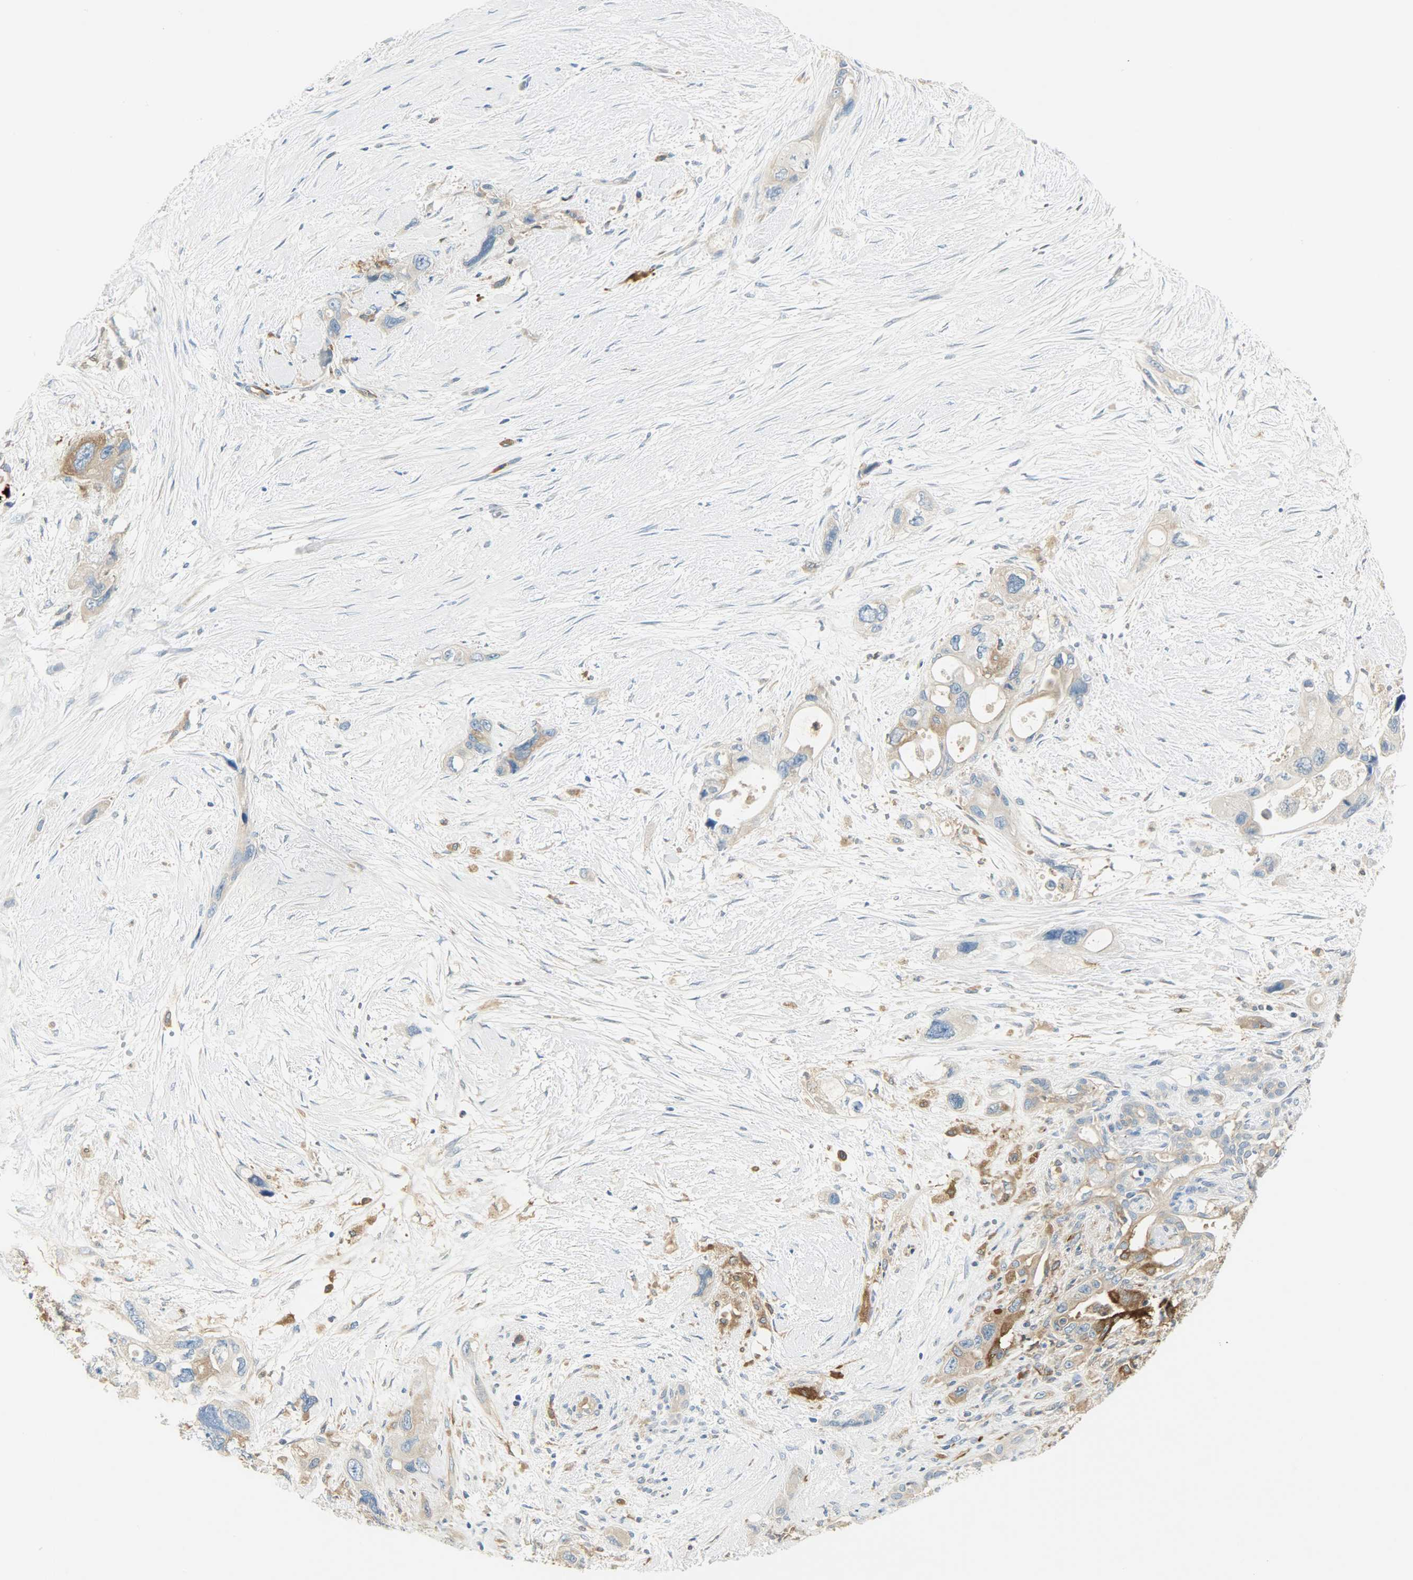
{"staining": {"intensity": "moderate", "quantity": ">75%", "location": "cytoplasmic/membranous"}, "tissue": "pancreatic cancer", "cell_type": "Tumor cells", "image_type": "cancer", "snomed": [{"axis": "morphology", "description": "Adenocarcinoma, NOS"}, {"axis": "topography", "description": "Pancreas"}], "caption": "The photomicrograph demonstrates a brown stain indicating the presence of a protein in the cytoplasmic/membranous of tumor cells in adenocarcinoma (pancreatic). (Stains: DAB (3,3'-diaminobenzidine) in brown, nuclei in blue, Microscopy: brightfield microscopy at high magnification).", "gene": "WARS1", "patient": {"sex": "male", "age": 46}}